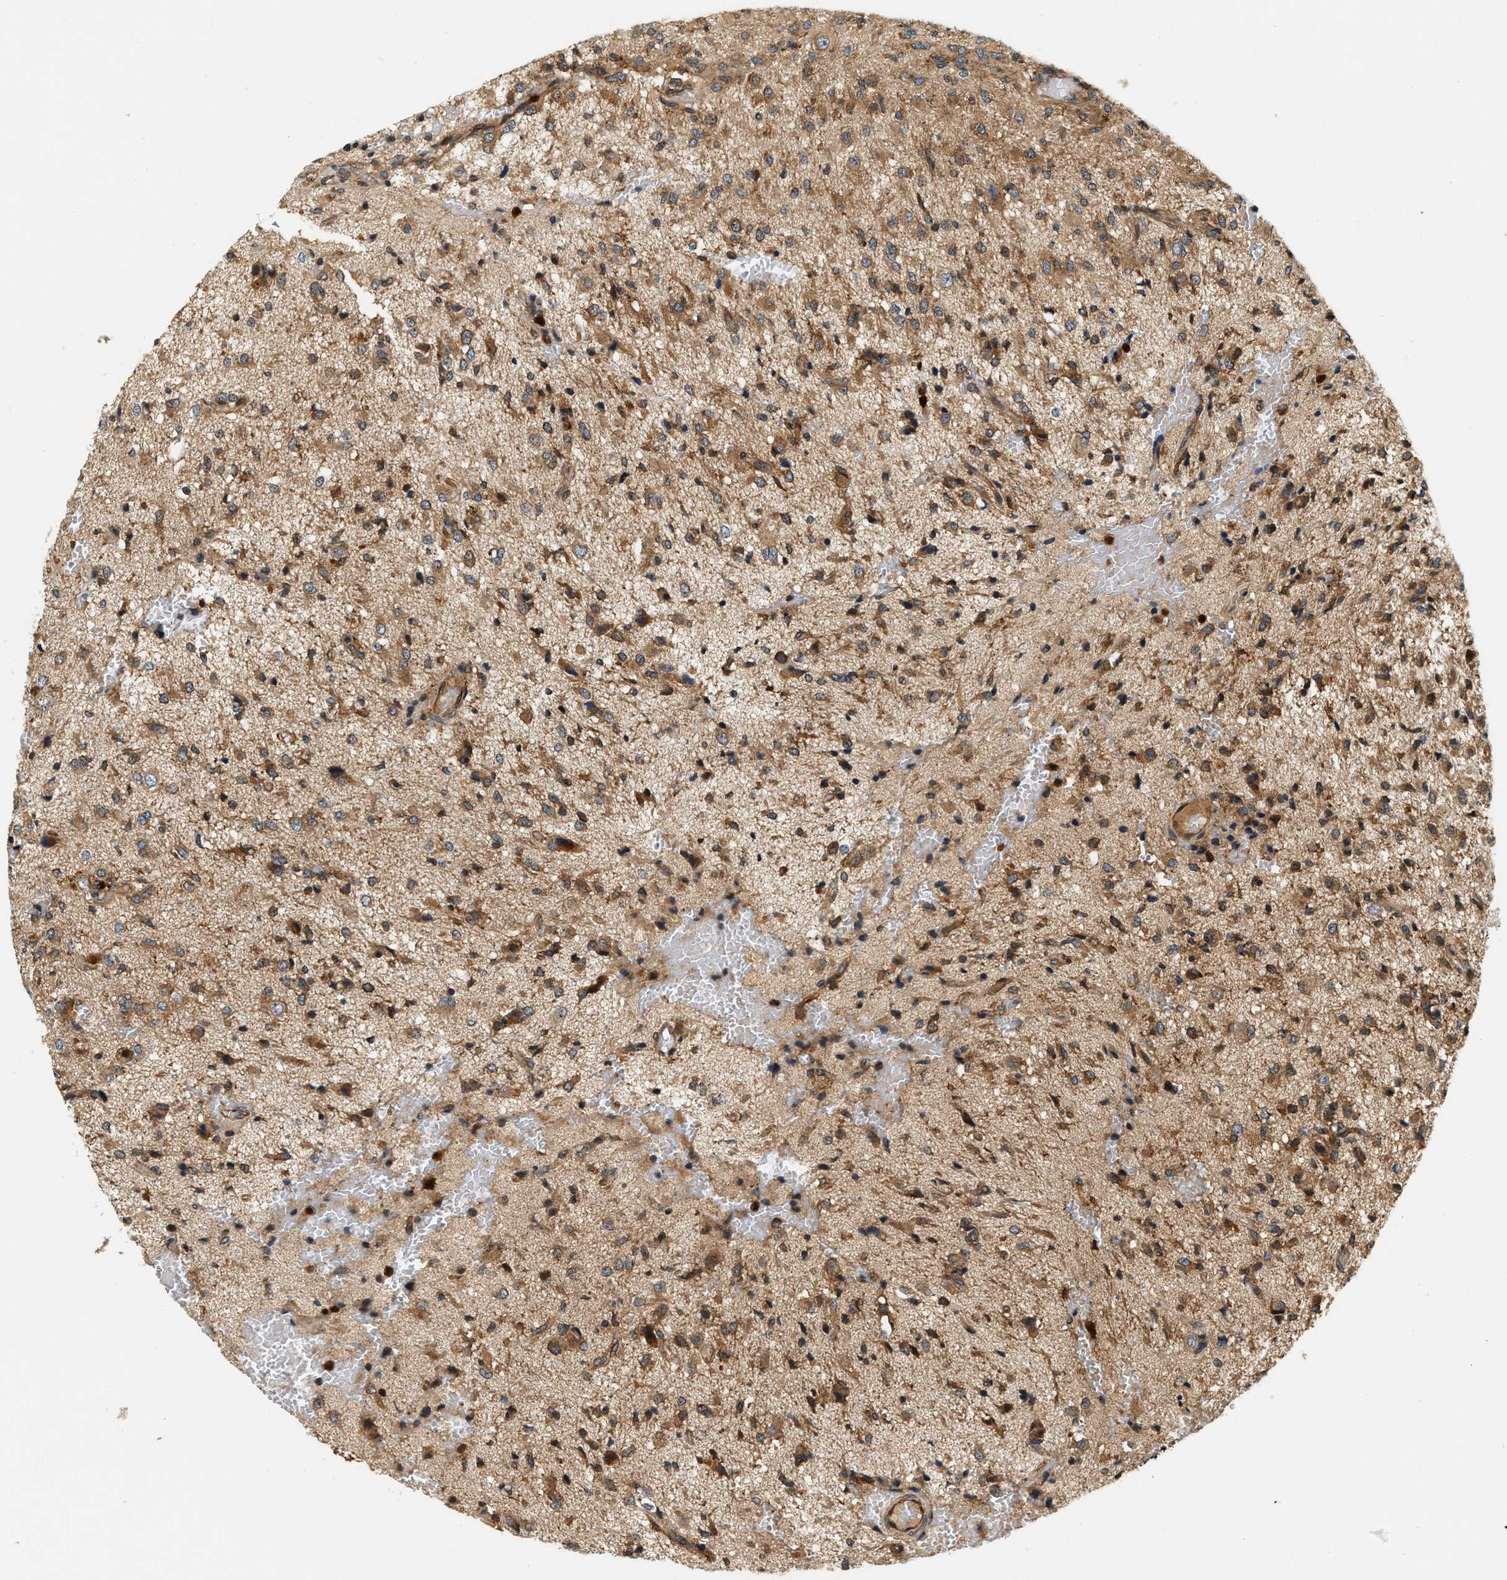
{"staining": {"intensity": "moderate", "quantity": ">75%", "location": "cytoplasmic/membranous"}, "tissue": "glioma", "cell_type": "Tumor cells", "image_type": "cancer", "snomed": [{"axis": "morphology", "description": "Glioma, malignant, High grade"}, {"axis": "topography", "description": "Brain"}], "caption": "Immunohistochemical staining of glioma displays moderate cytoplasmic/membranous protein expression in approximately >75% of tumor cells. Nuclei are stained in blue.", "gene": "SAMD9", "patient": {"sex": "female", "age": 59}}